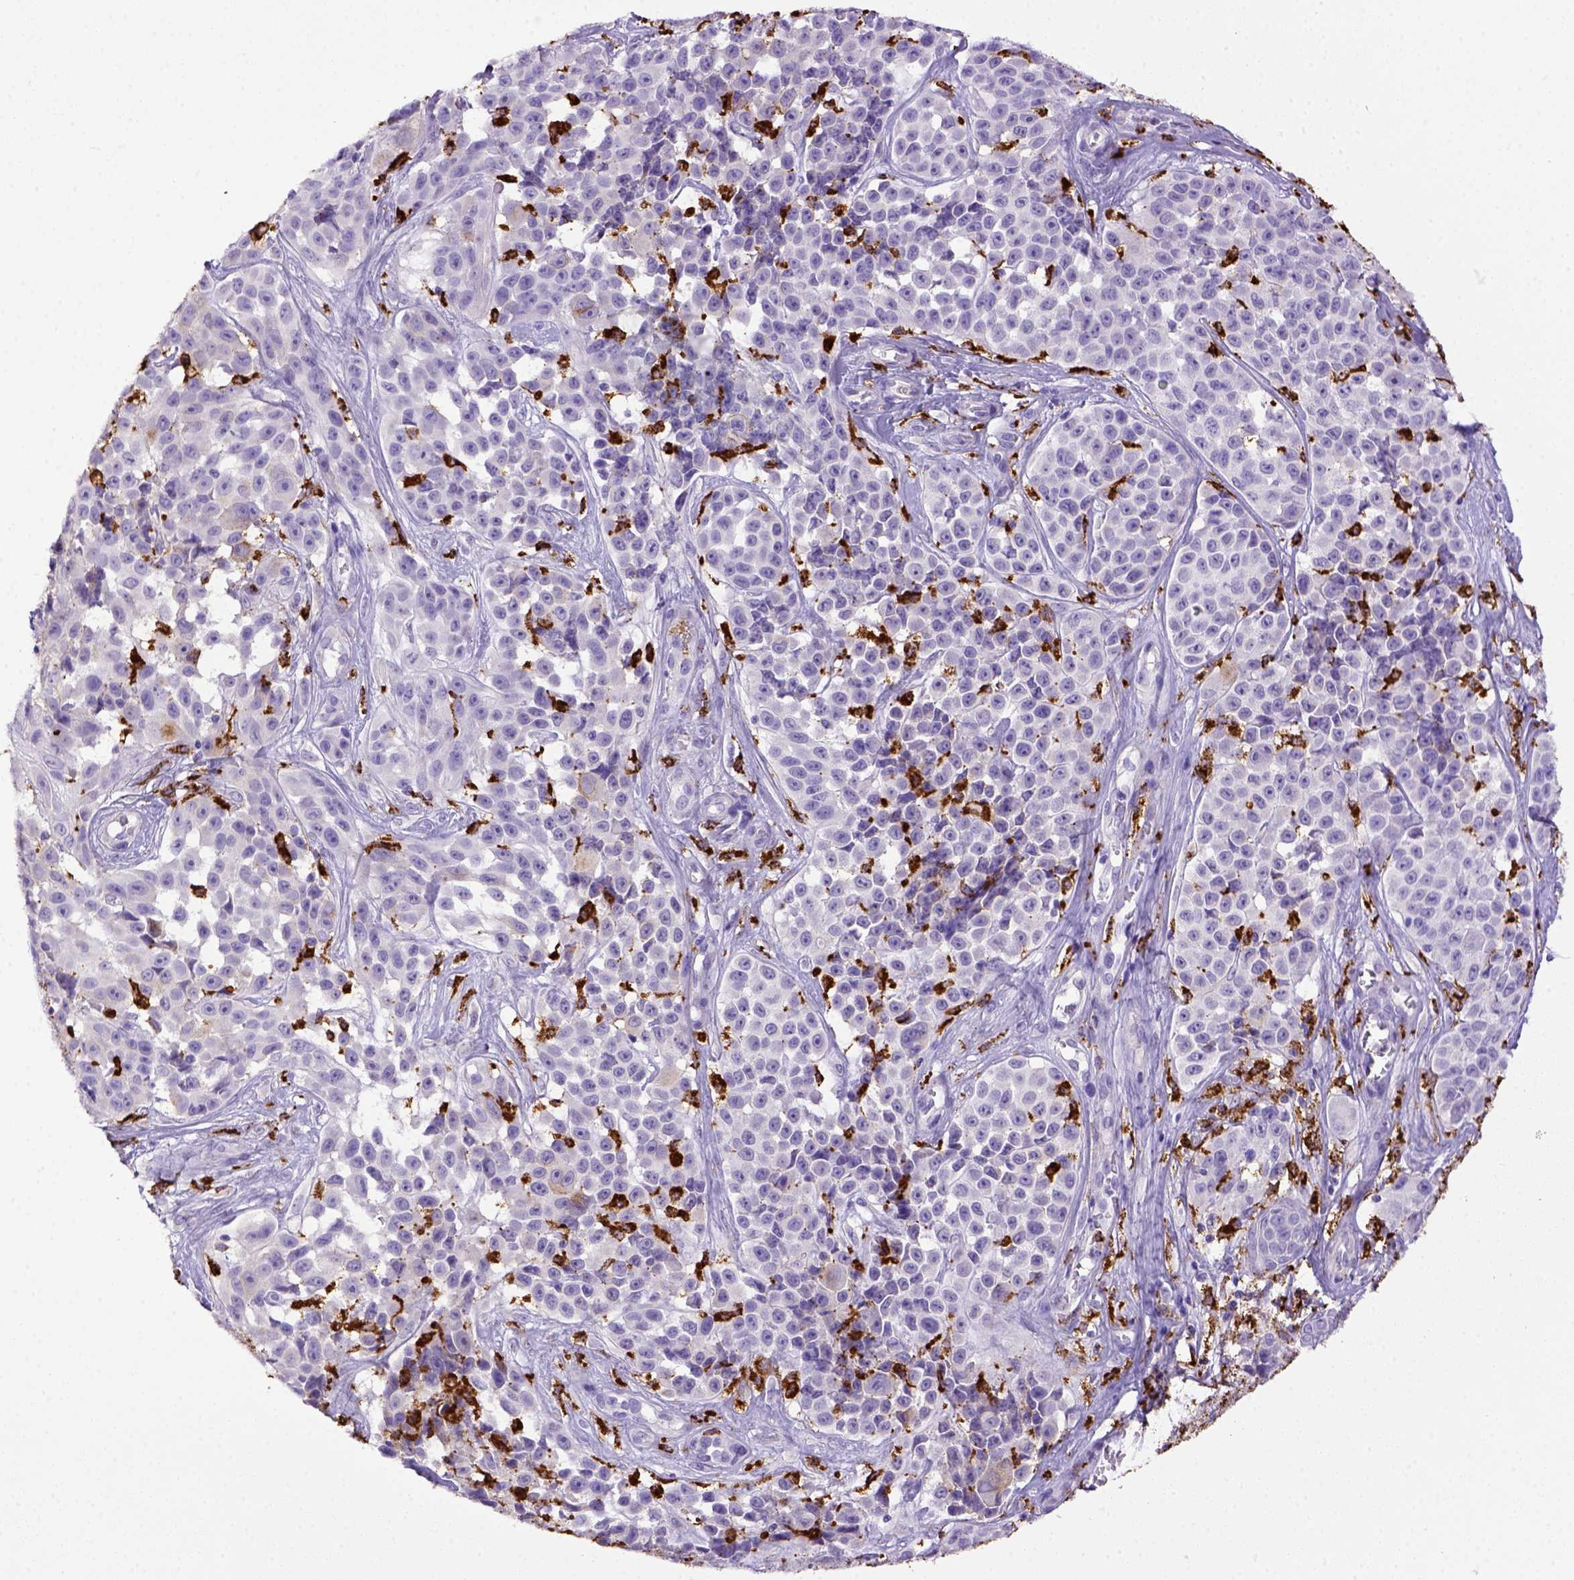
{"staining": {"intensity": "negative", "quantity": "none", "location": "none"}, "tissue": "melanoma", "cell_type": "Tumor cells", "image_type": "cancer", "snomed": [{"axis": "morphology", "description": "Malignant melanoma, NOS"}, {"axis": "topography", "description": "Skin"}], "caption": "This is a micrograph of immunohistochemistry (IHC) staining of melanoma, which shows no positivity in tumor cells. (Immunohistochemistry (ihc), brightfield microscopy, high magnification).", "gene": "CD68", "patient": {"sex": "female", "age": 88}}